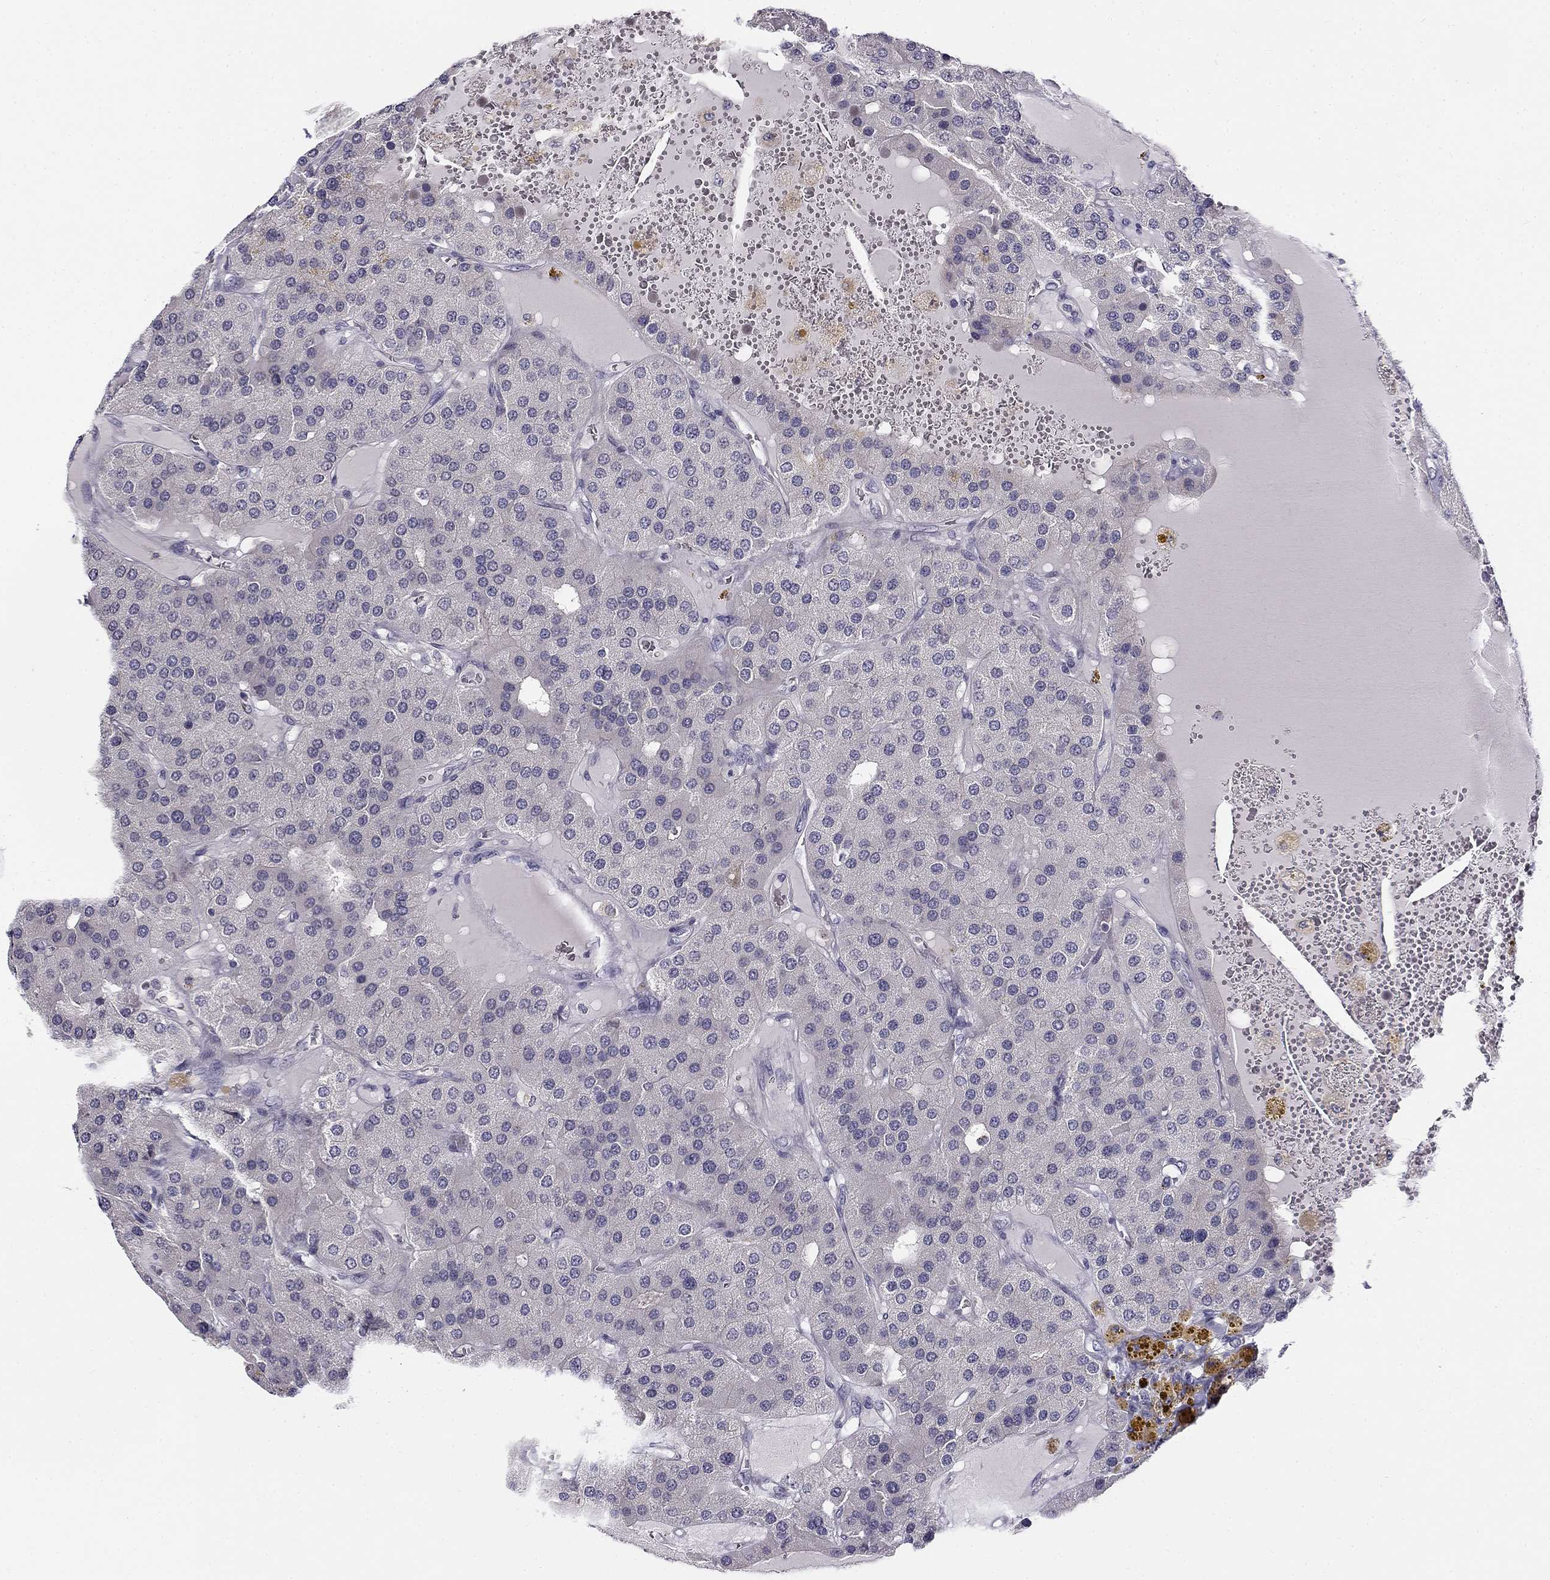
{"staining": {"intensity": "negative", "quantity": "none", "location": "none"}, "tissue": "parathyroid gland", "cell_type": "Glandular cells", "image_type": "normal", "snomed": [{"axis": "morphology", "description": "Normal tissue, NOS"}, {"axis": "morphology", "description": "Adenoma, NOS"}, {"axis": "topography", "description": "Parathyroid gland"}], "caption": "High magnification brightfield microscopy of benign parathyroid gland stained with DAB (brown) and counterstained with hematoxylin (blue): glandular cells show no significant positivity. (Brightfield microscopy of DAB IHC at high magnification).", "gene": "CNR1", "patient": {"sex": "female", "age": 86}}